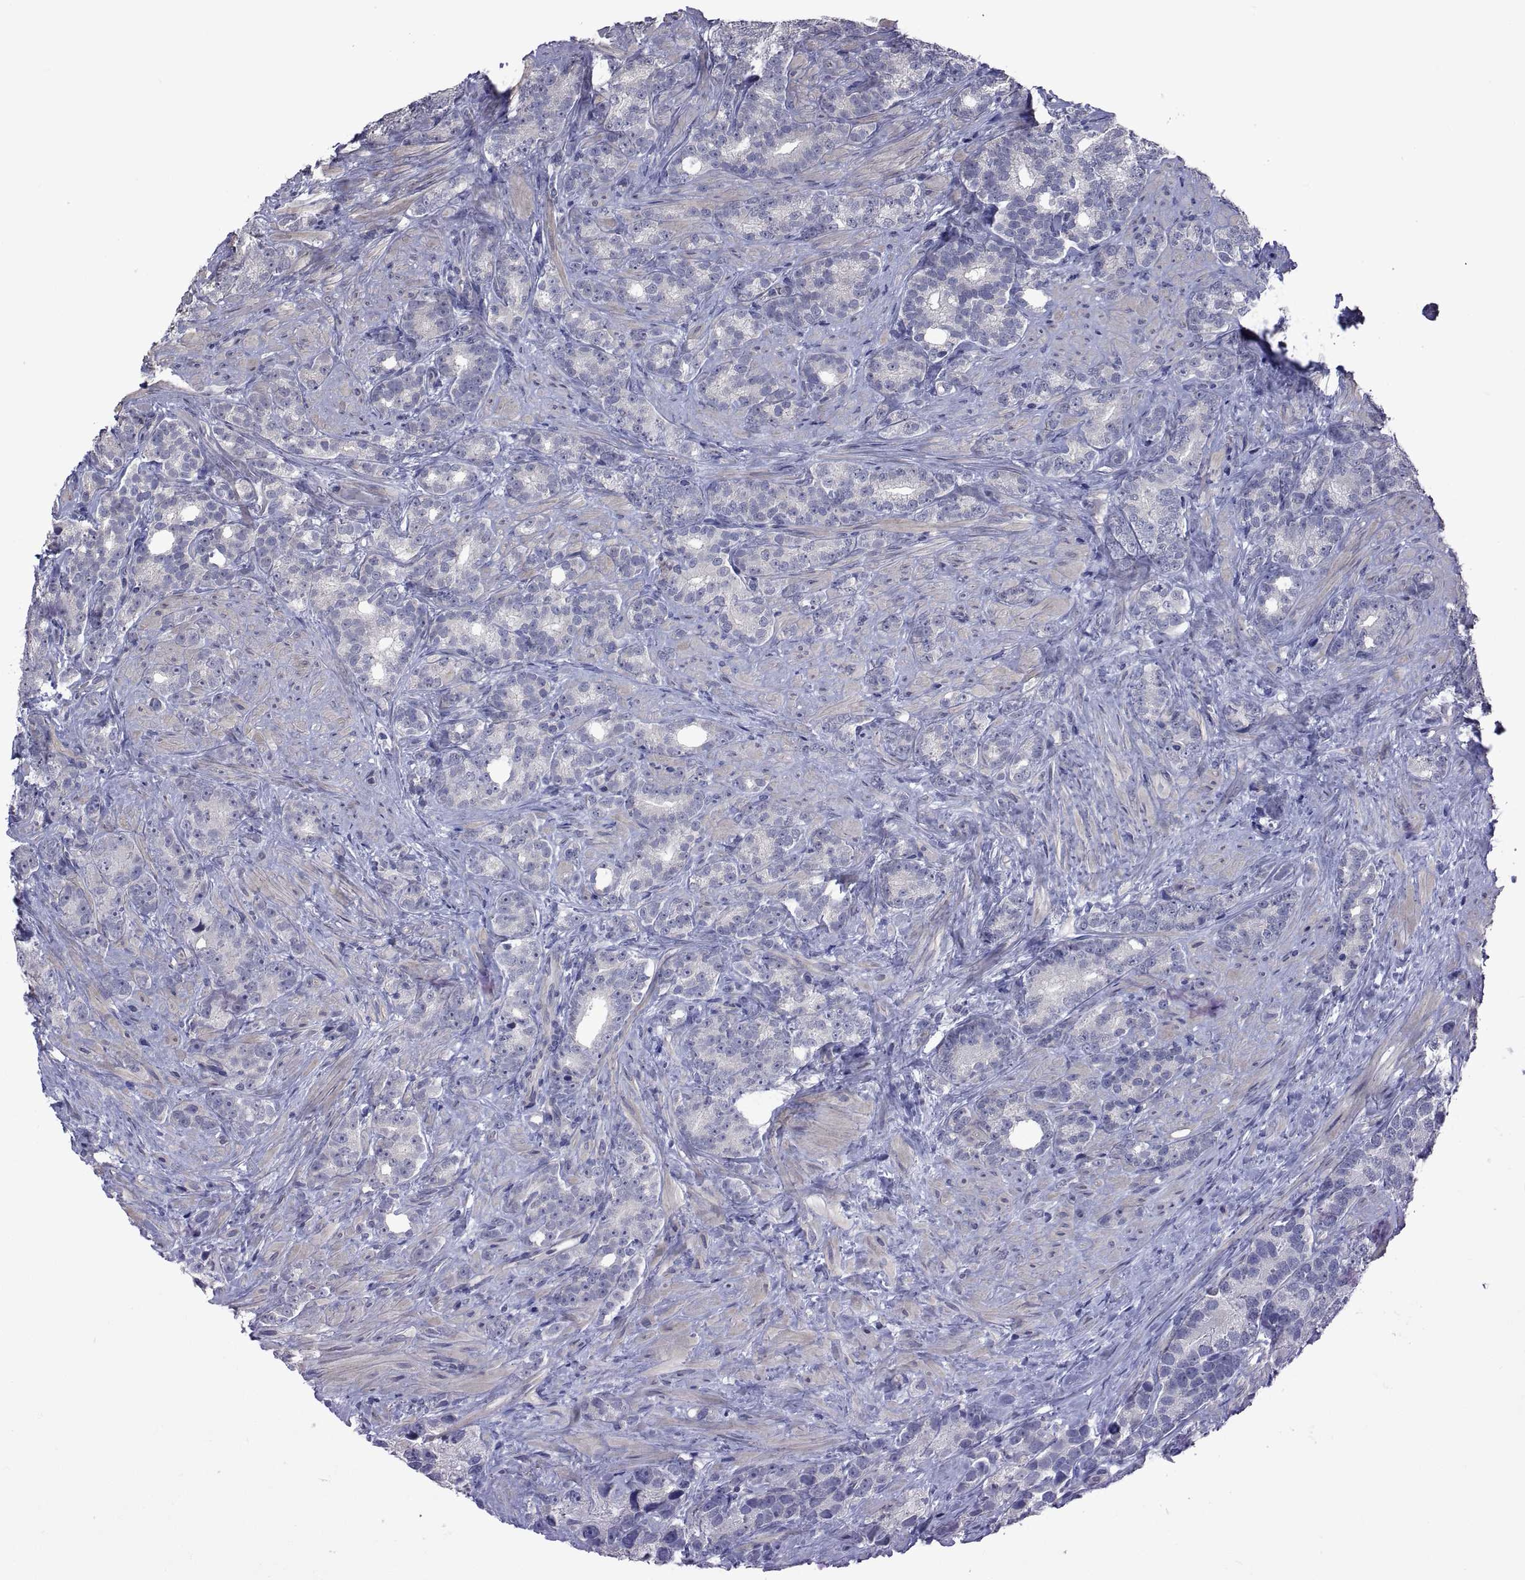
{"staining": {"intensity": "negative", "quantity": "none", "location": "none"}, "tissue": "prostate cancer", "cell_type": "Tumor cells", "image_type": "cancer", "snomed": [{"axis": "morphology", "description": "Adenocarcinoma, High grade"}, {"axis": "topography", "description": "Prostate"}], "caption": "IHC photomicrograph of prostate cancer stained for a protein (brown), which exhibits no staining in tumor cells. (DAB (3,3'-diaminobenzidine) immunohistochemistry (IHC), high magnification).", "gene": "NPTX2", "patient": {"sex": "male", "age": 90}}